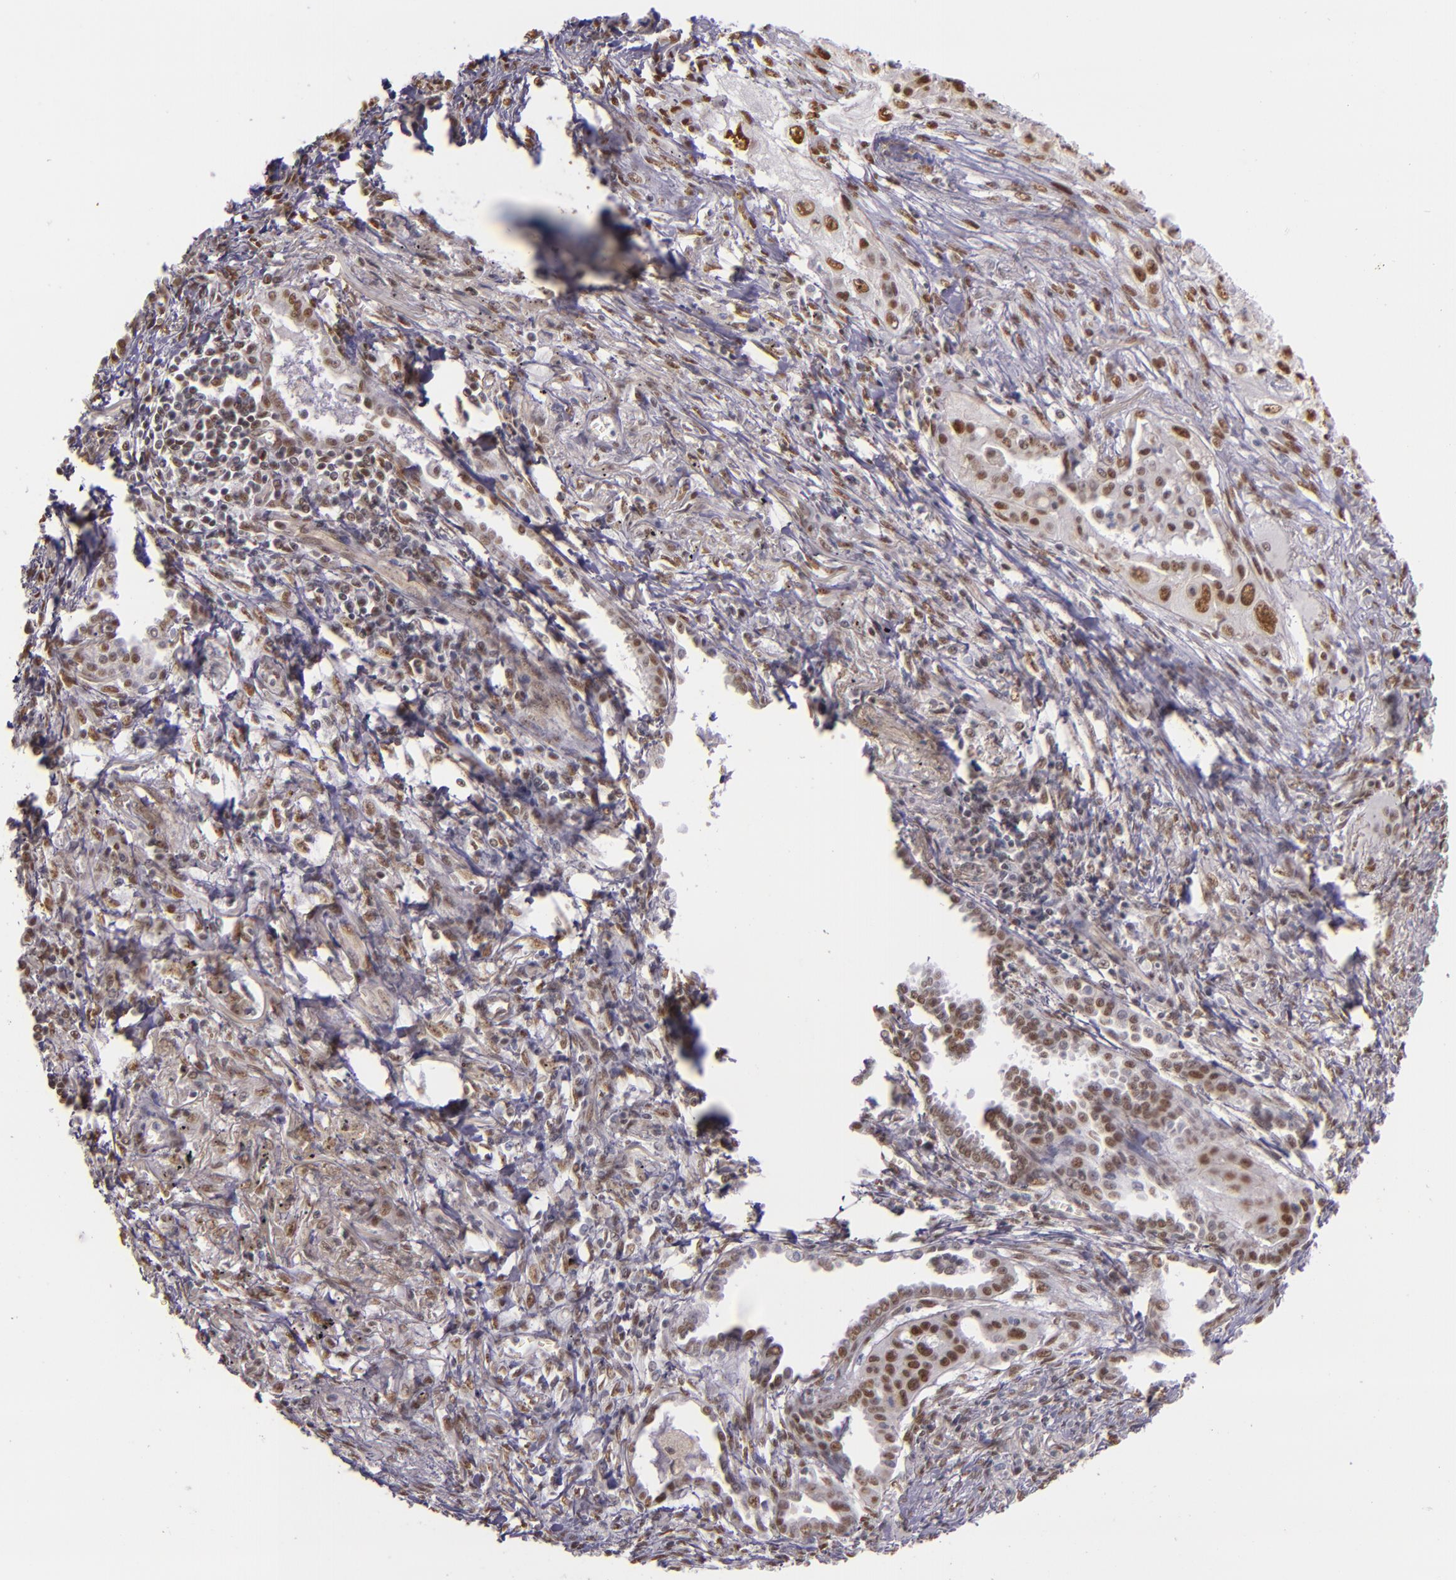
{"staining": {"intensity": "moderate", "quantity": ">75%", "location": "nuclear"}, "tissue": "lung cancer", "cell_type": "Tumor cells", "image_type": "cancer", "snomed": [{"axis": "morphology", "description": "Squamous cell carcinoma, NOS"}, {"axis": "topography", "description": "Lung"}], "caption": "Immunohistochemical staining of human lung cancer (squamous cell carcinoma) shows medium levels of moderate nuclear protein positivity in approximately >75% of tumor cells. The staining was performed using DAB (3,3'-diaminobenzidine), with brown indicating positive protein expression. Nuclei are stained blue with hematoxylin.", "gene": "NCOR2", "patient": {"sex": "male", "age": 71}}